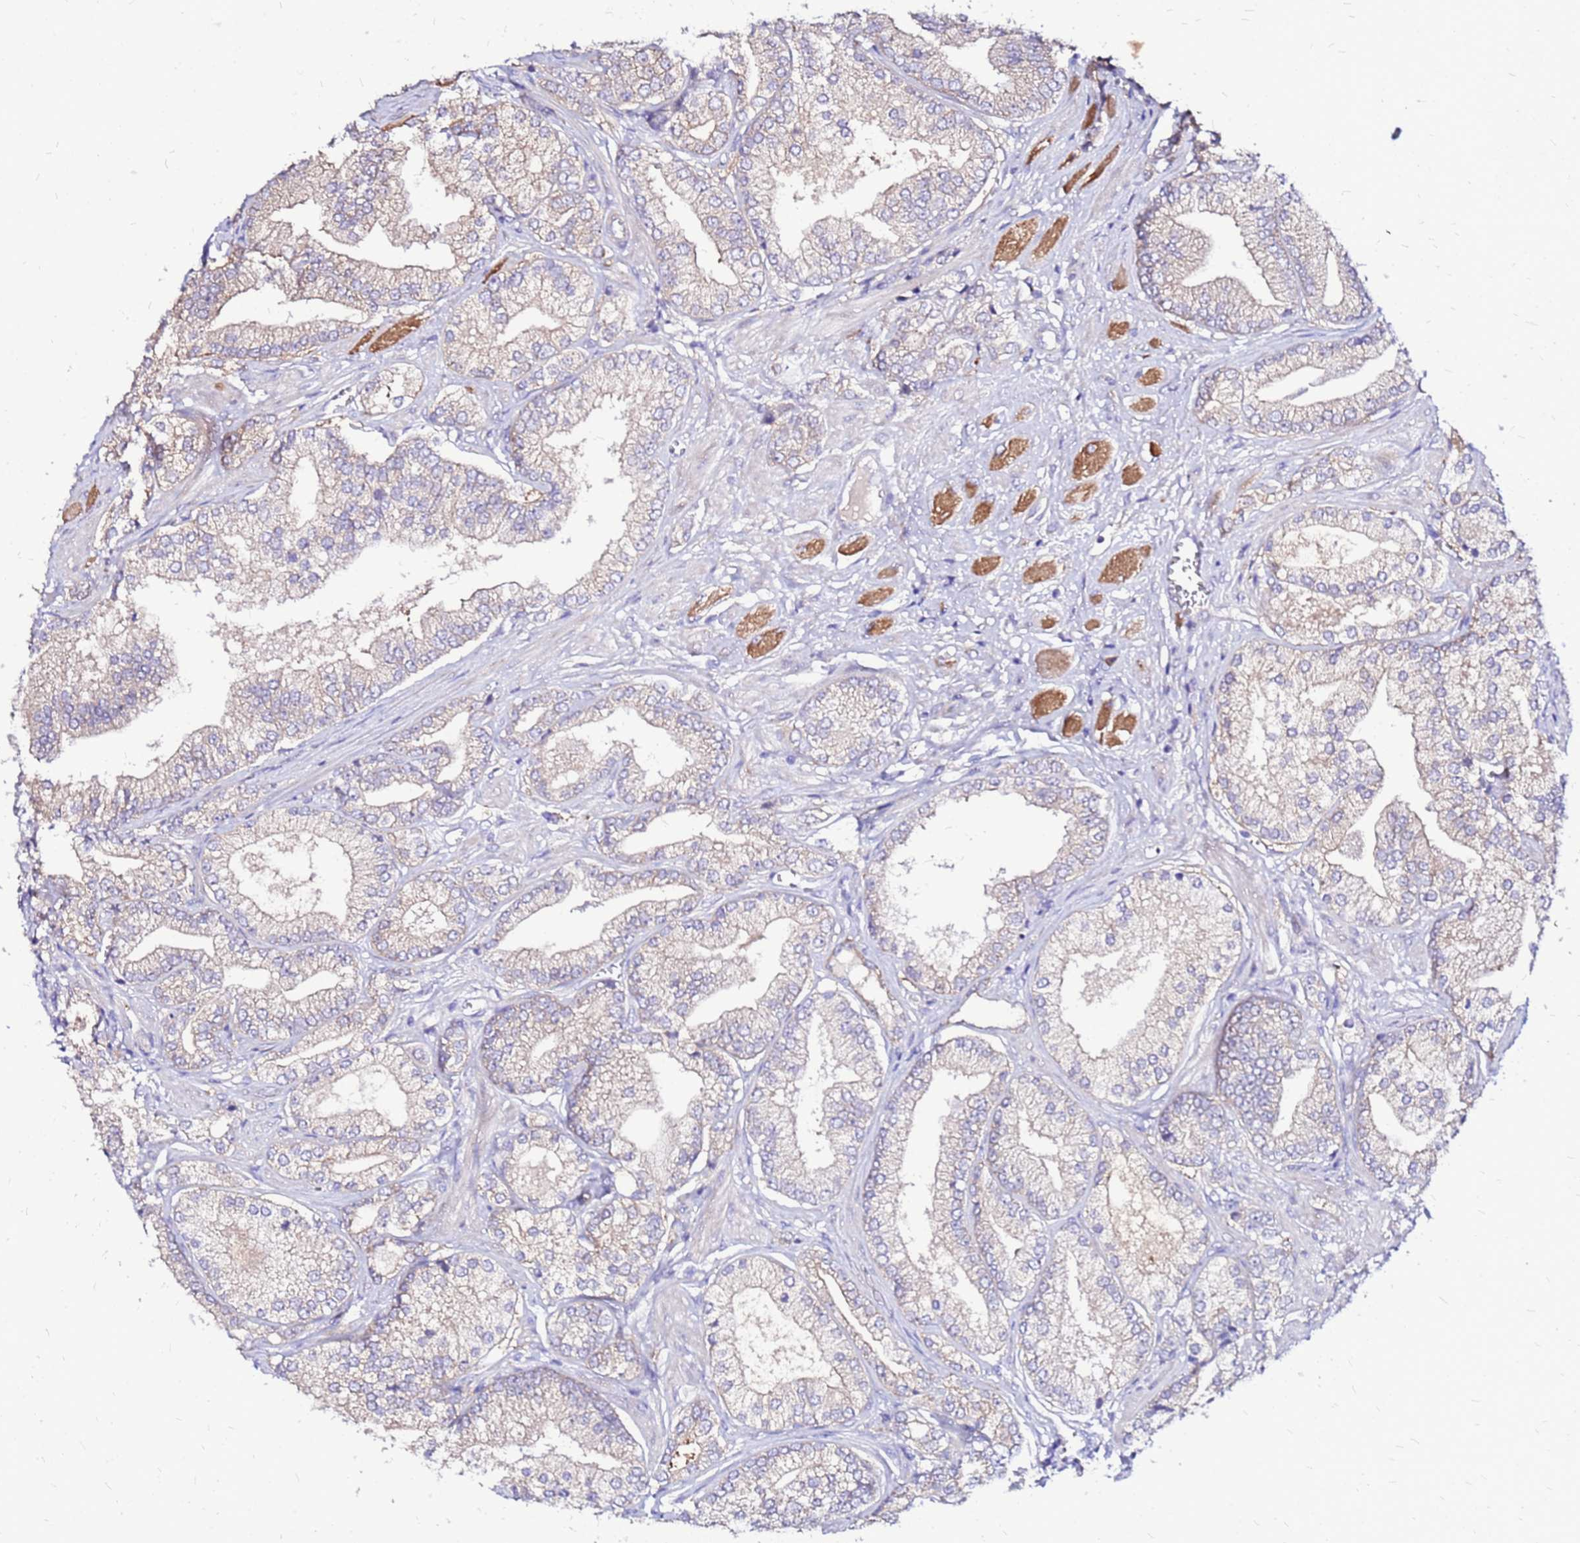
{"staining": {"intensity": "weak", "quantity": "<25%", "location": "cytoplasmic/membranous"}, "tissue": "prostate cancer", "cell_type": "Tumor cells", "image_type": "cancer", "snomed": [{"axis": "morphology", "description": "Adenocarcinoma, High grade"}, {"axis": "topography", "description": "Prostate"}], "caption": "An image of prostate cancer stained for a protein shows no brown staining in tumor cells.", "gene": "ARHGEF5", "patient": {"sex": "male", "age": 50}}